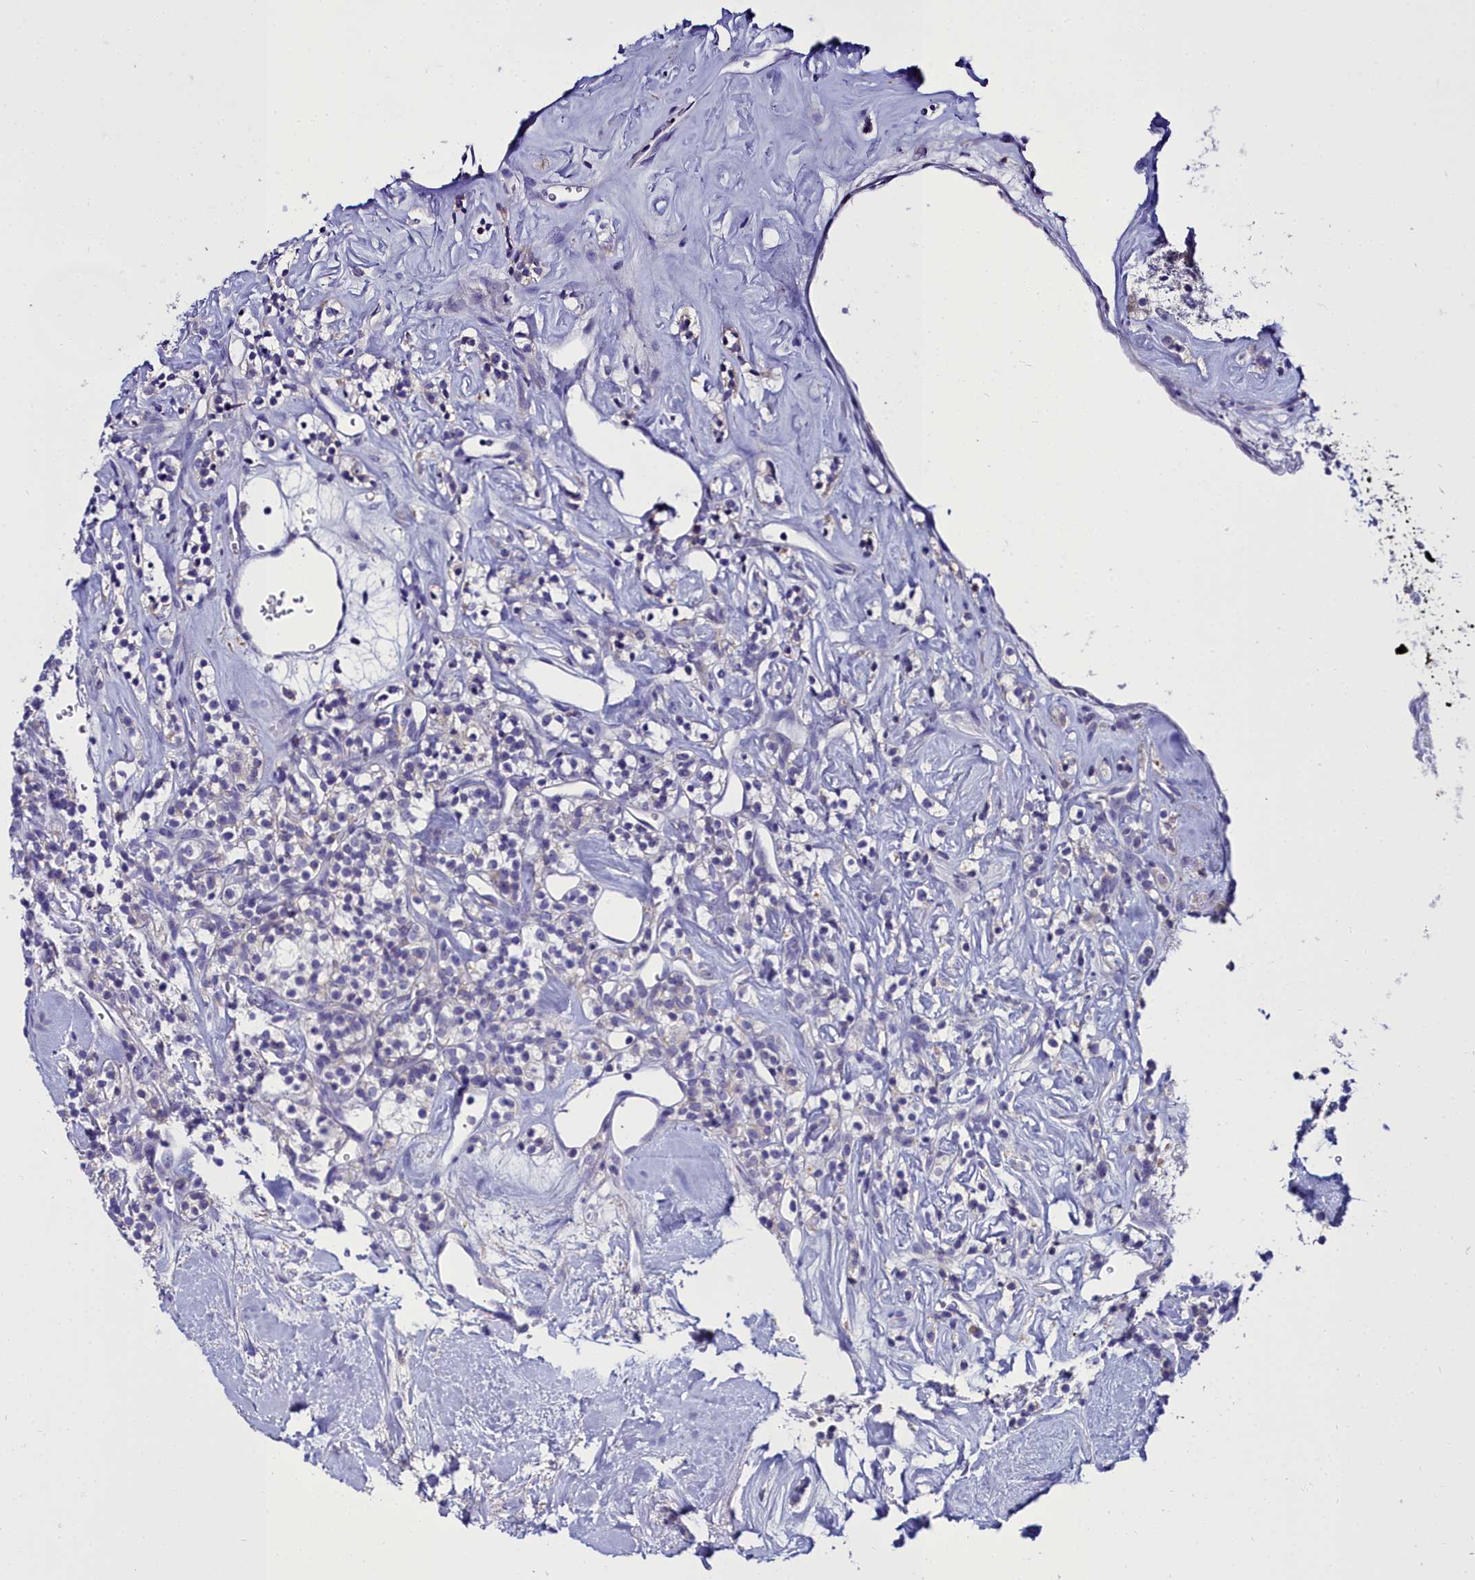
{"staining": {"intensity": "negative", "quantity": "none", "location": "none"}, "tissue": "renal cancer", "cell_type": "Tumor cells", "image_type": "cancer", "snomed": [{"axis": "morphology", "description": "Adenocarcinoma, NOS"}, {"axis": "topography", "description": "Kidney"}], "caption": "An immunohistochemistry micrograph of adenocarcinoma (renal) is shown. There is no staining in tumor cells of adenocarcinoma (renal).", "gene": "ELAPOR2", "patient": {"sex": "male", "age": 77}}